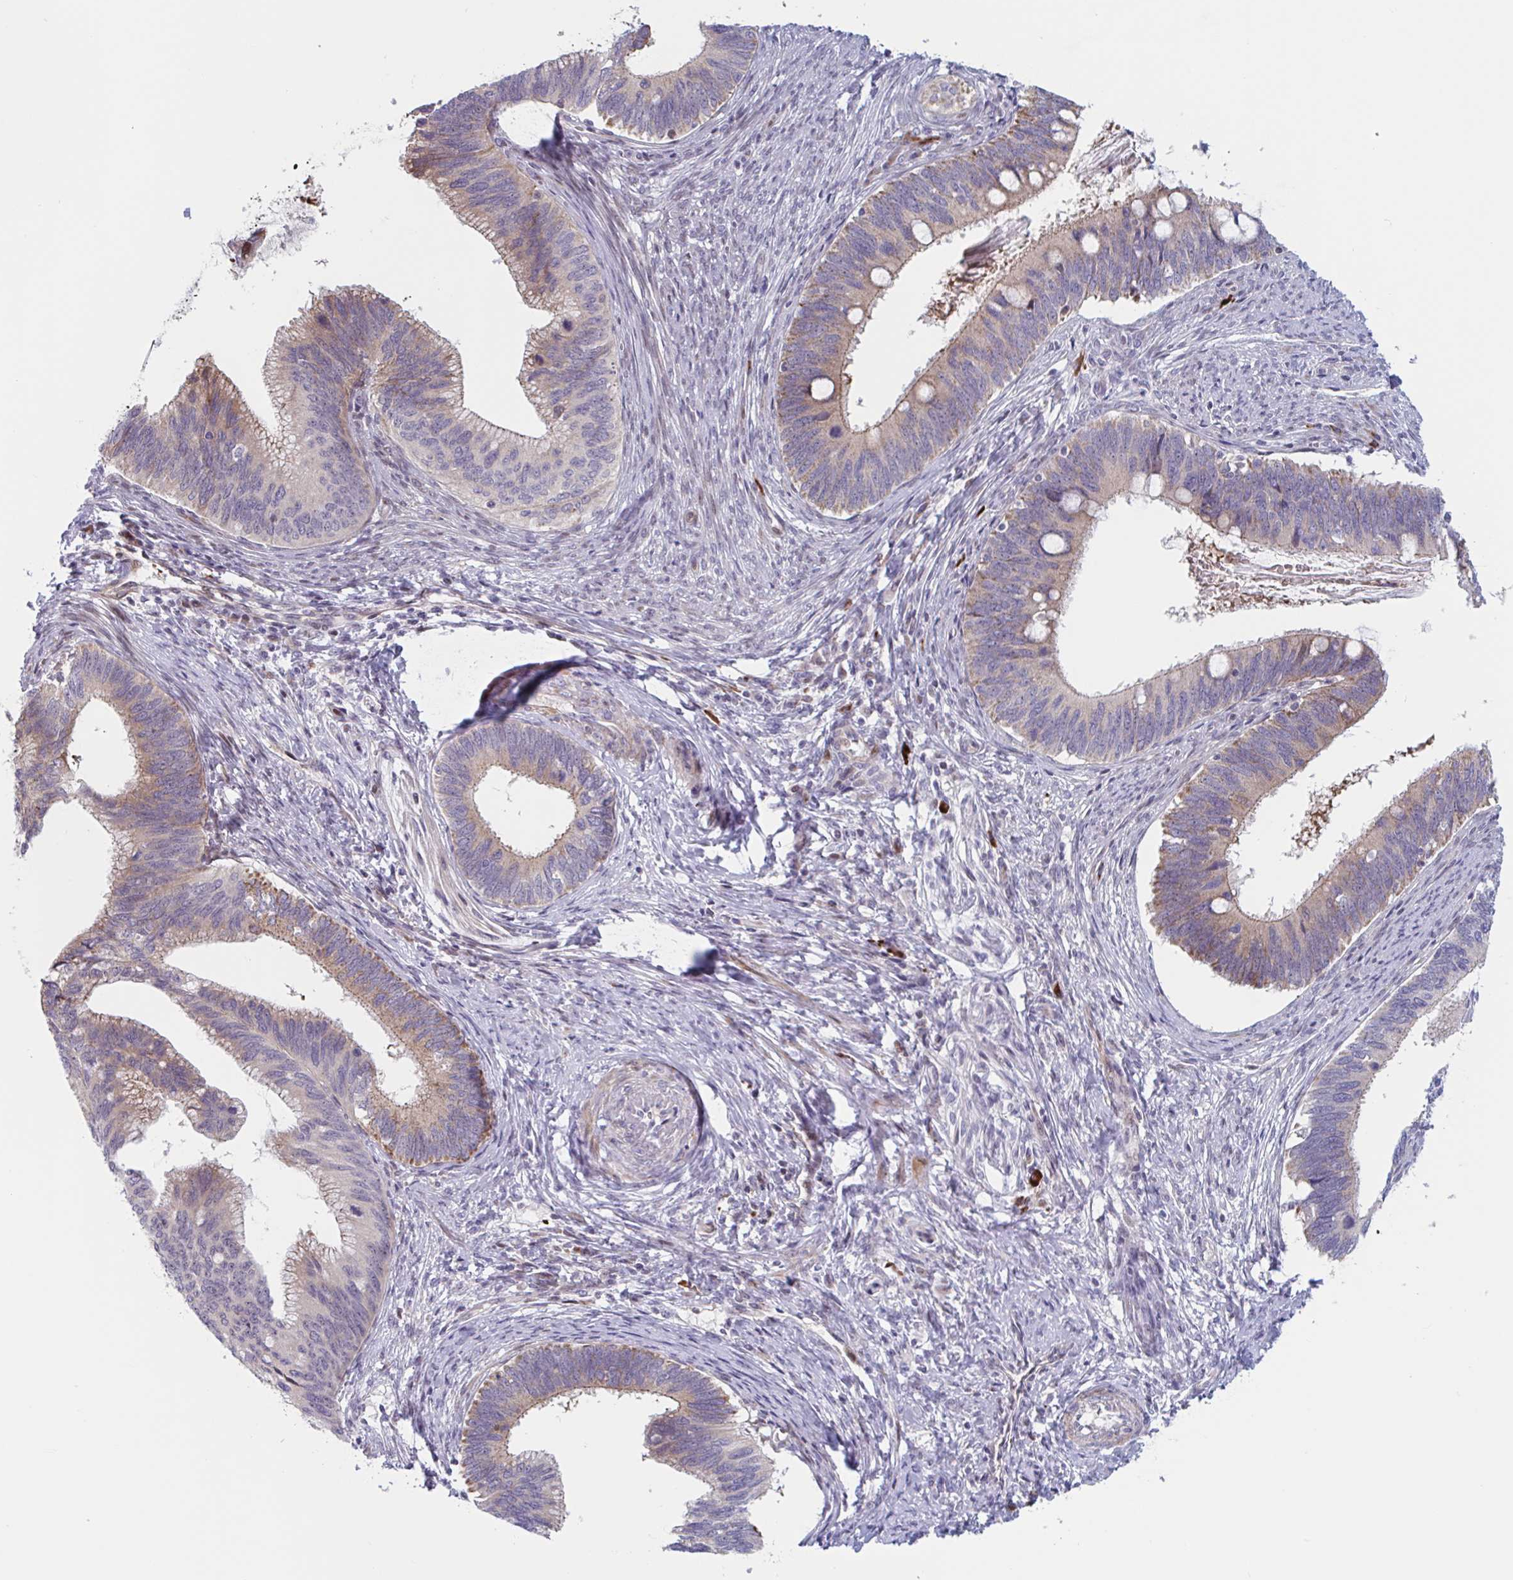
{"staining": {"intensity": "moderate", "quantity": "25%-75%", "location": "cytoplasmic/membranous"}, "tissue": "cervical cancer", "cell_type": "Tumor cells", "image_type": "cancer", "snomed": [{"axis": "morphology", "description": "Adenocarcinoma, NOS"}, {"axis": "topography", "description": "Cervix"}], "caption": "Immunohistochemical staining of human adenocarcinoma (cervical) reveals medium levels of moderate cytoplasmic/membranous staining in about 25%-75% of tumor cells. (DAB (3,3'-diaminobenzidine) = brown stain, brightfield microscopy at high magnification).", "gene": "DUXA", "patient": {"sex": "female", "age": 42}}